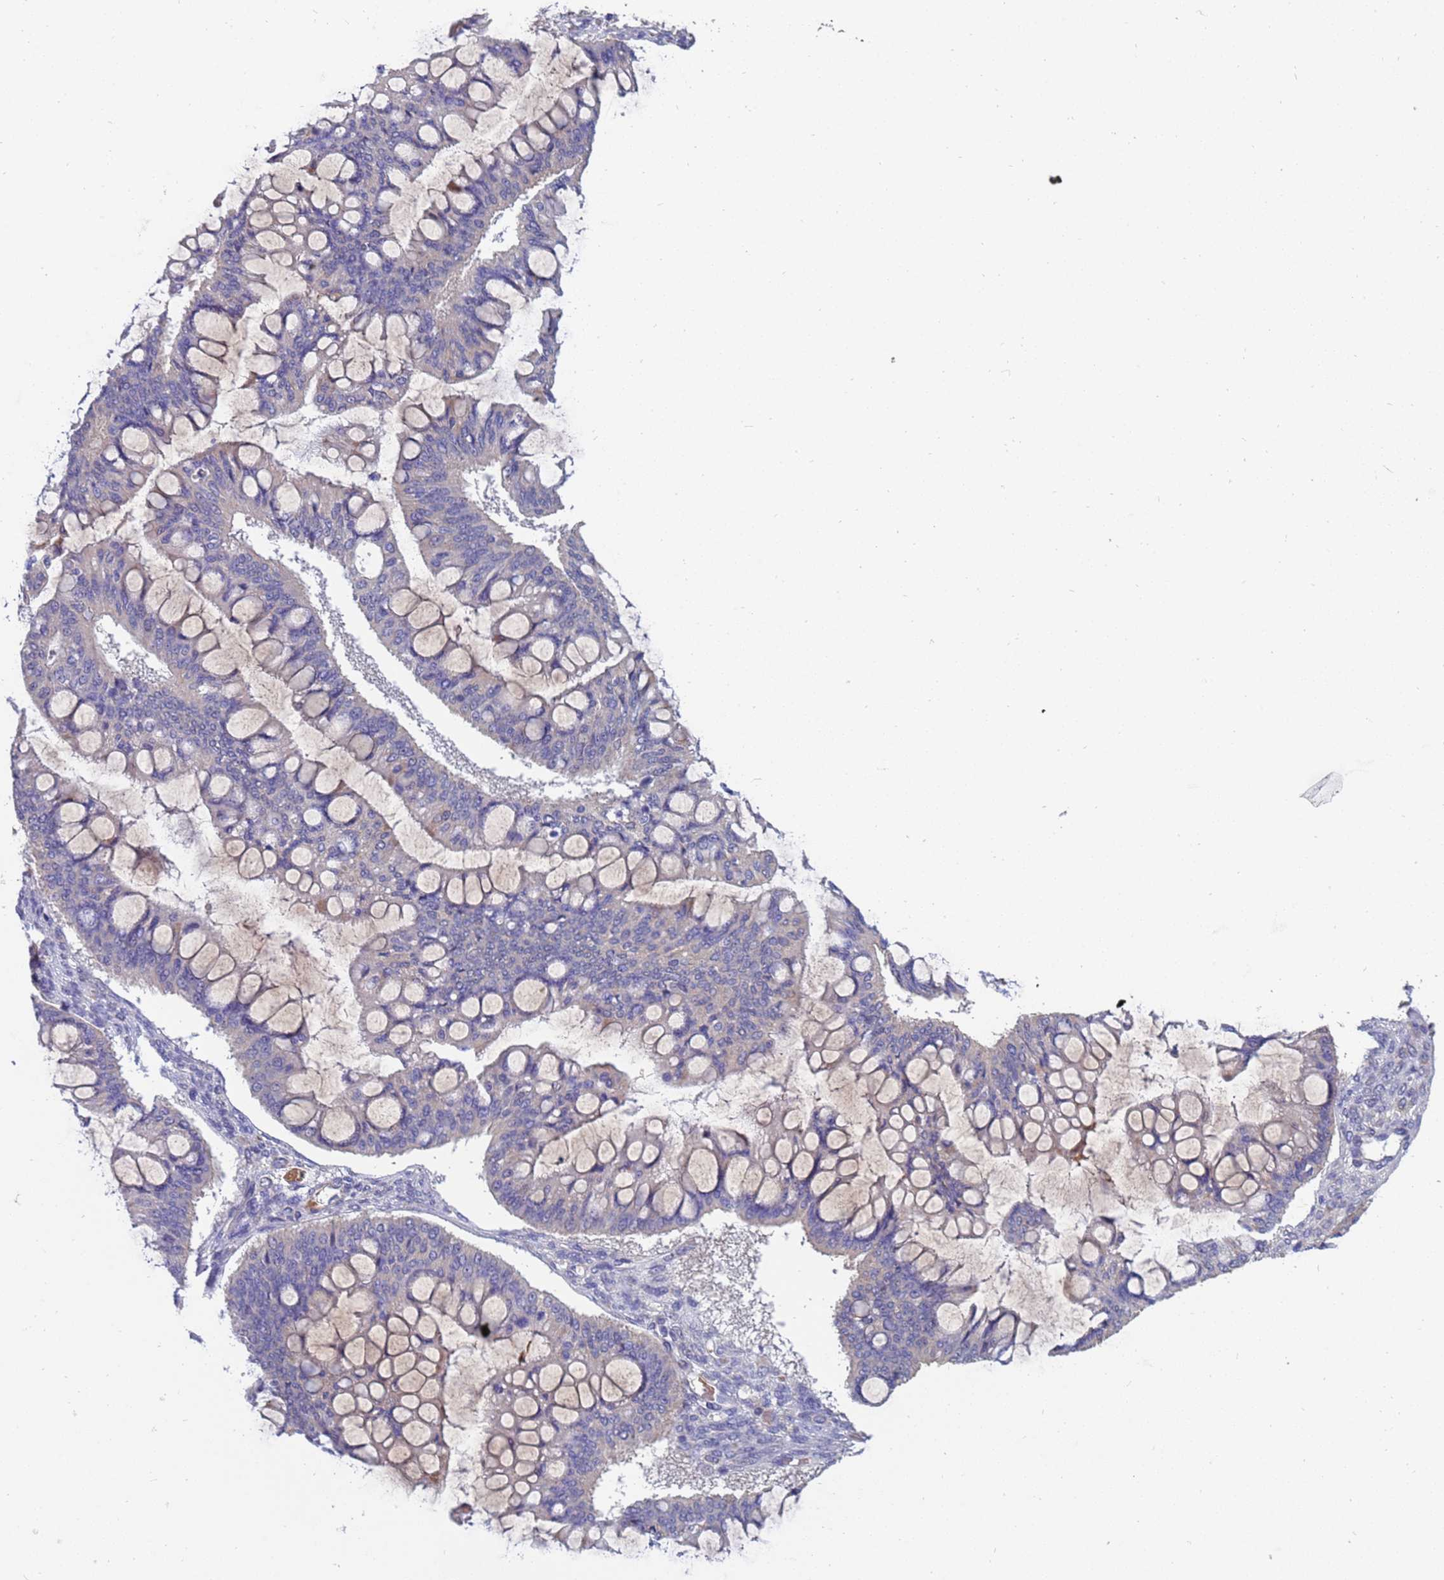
{"staining": {"intensity": "negative", "quantity": "none", "location": "none"}, "tissue": "ovarian cancer", "cell_type": "Tumor cells", "image_type": "cancer", "snomed": [{"axis": "morphology", "description": "Cystadenocarcinoma, mucinous, NOS"}, {"axis": "topography", "description": "Ovary"}], "caption": "Tumor cells are negative for protein expression in human ovarian mucinous cystadenocarcinoma.", "gene": "IHO1", "patient": {"sex": "female", "age": 73}}